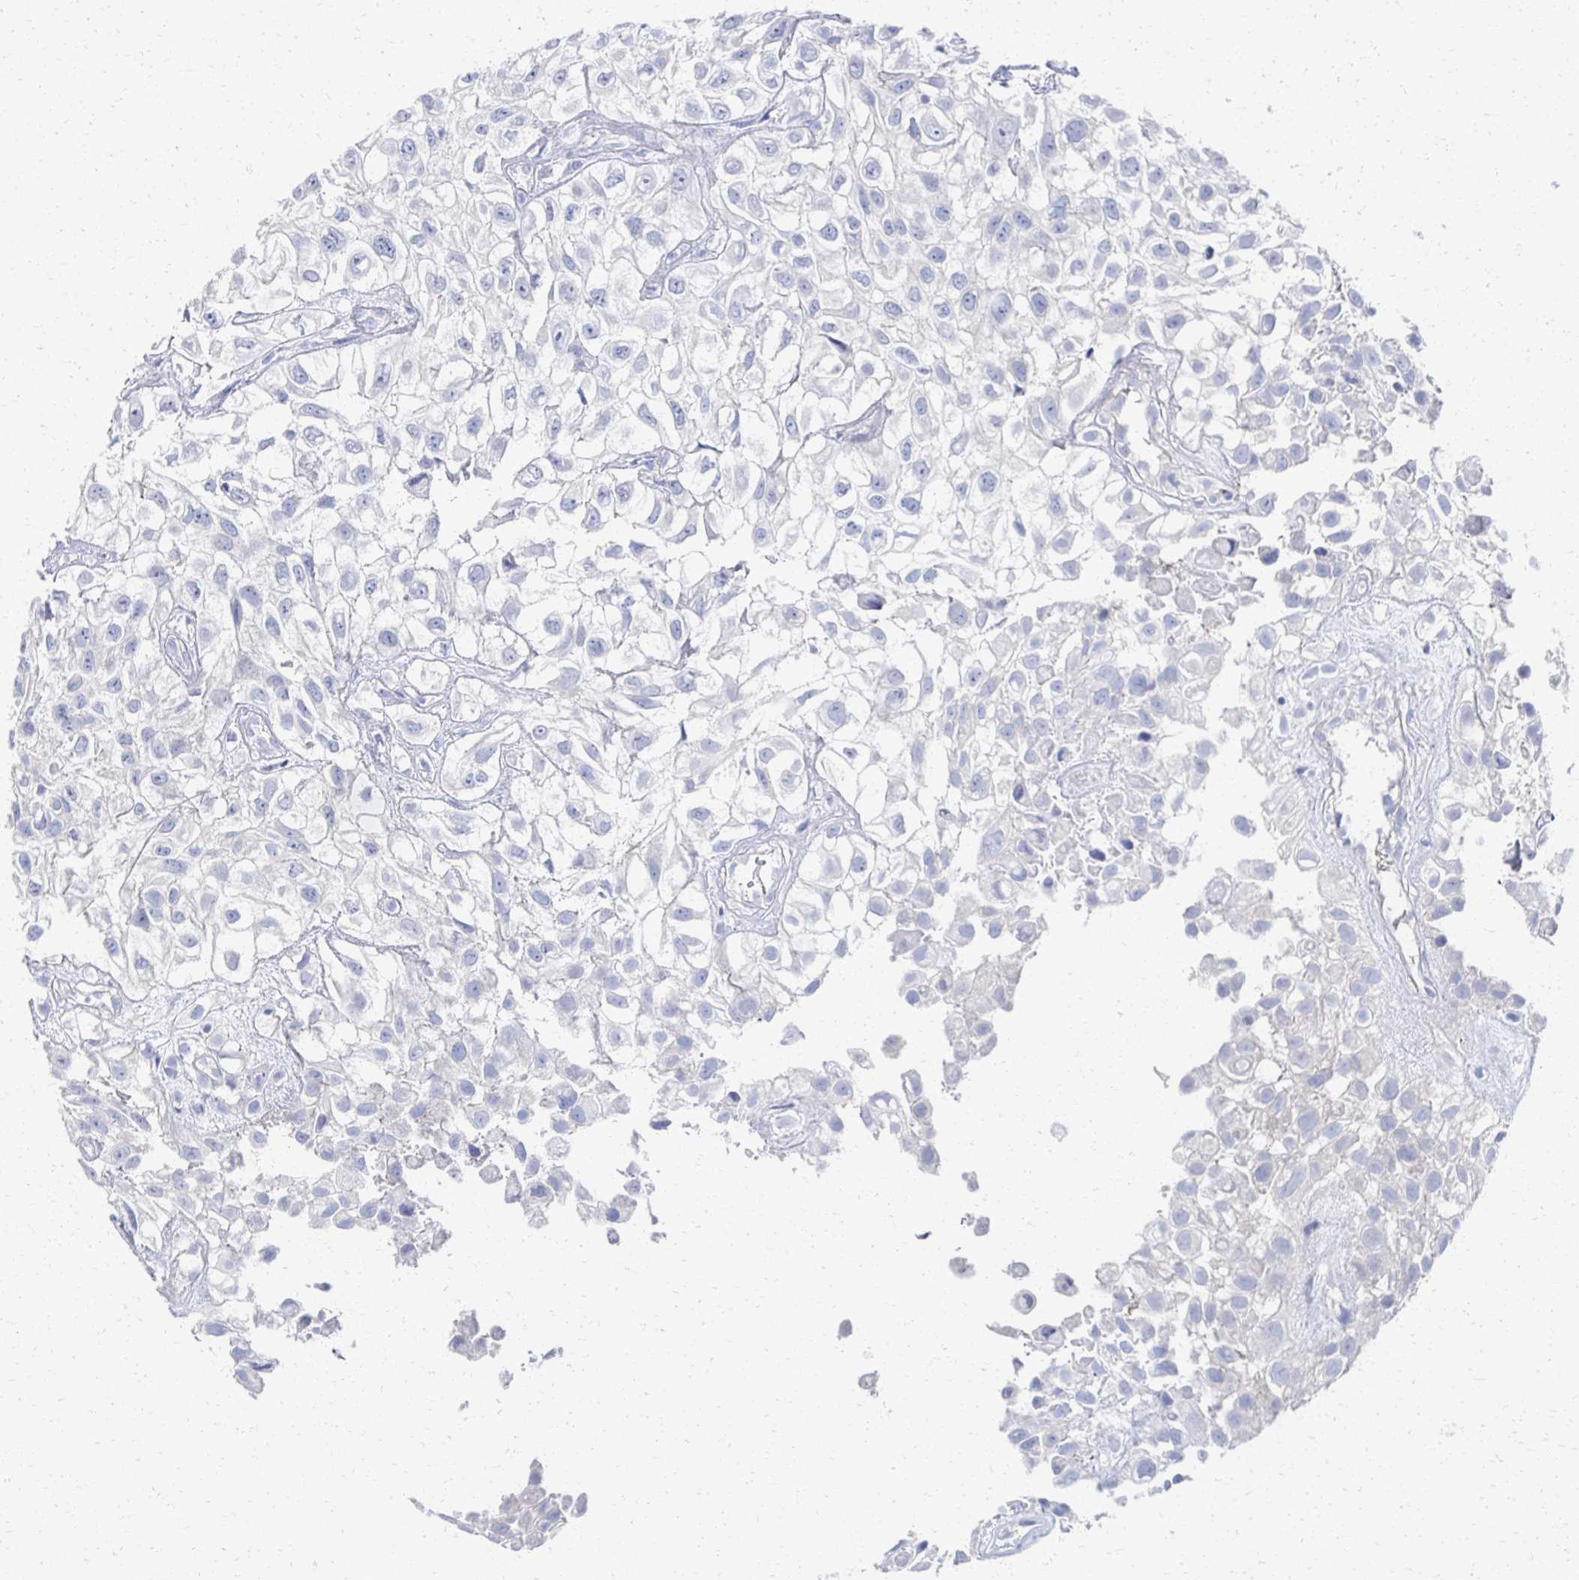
{"staining": {"intensity": "negative", "quantity": "none", "location": "none"}, "tissue": "urothelial cancer", "cell_type": "Tumor cells", "image_type": "cancer", "snomed": [{"axis": "morphology", "description": "Urothelial carcinoma, High grade"}, {"axis": "topography", "description": "Urinary bladder"}], "caption": "Urothelial cancer was stained to show a protein in brown. There is no significant positivity in tumor cells.", "gene": "PRR20A", "patient": {"sex": "male", "age": 56}}